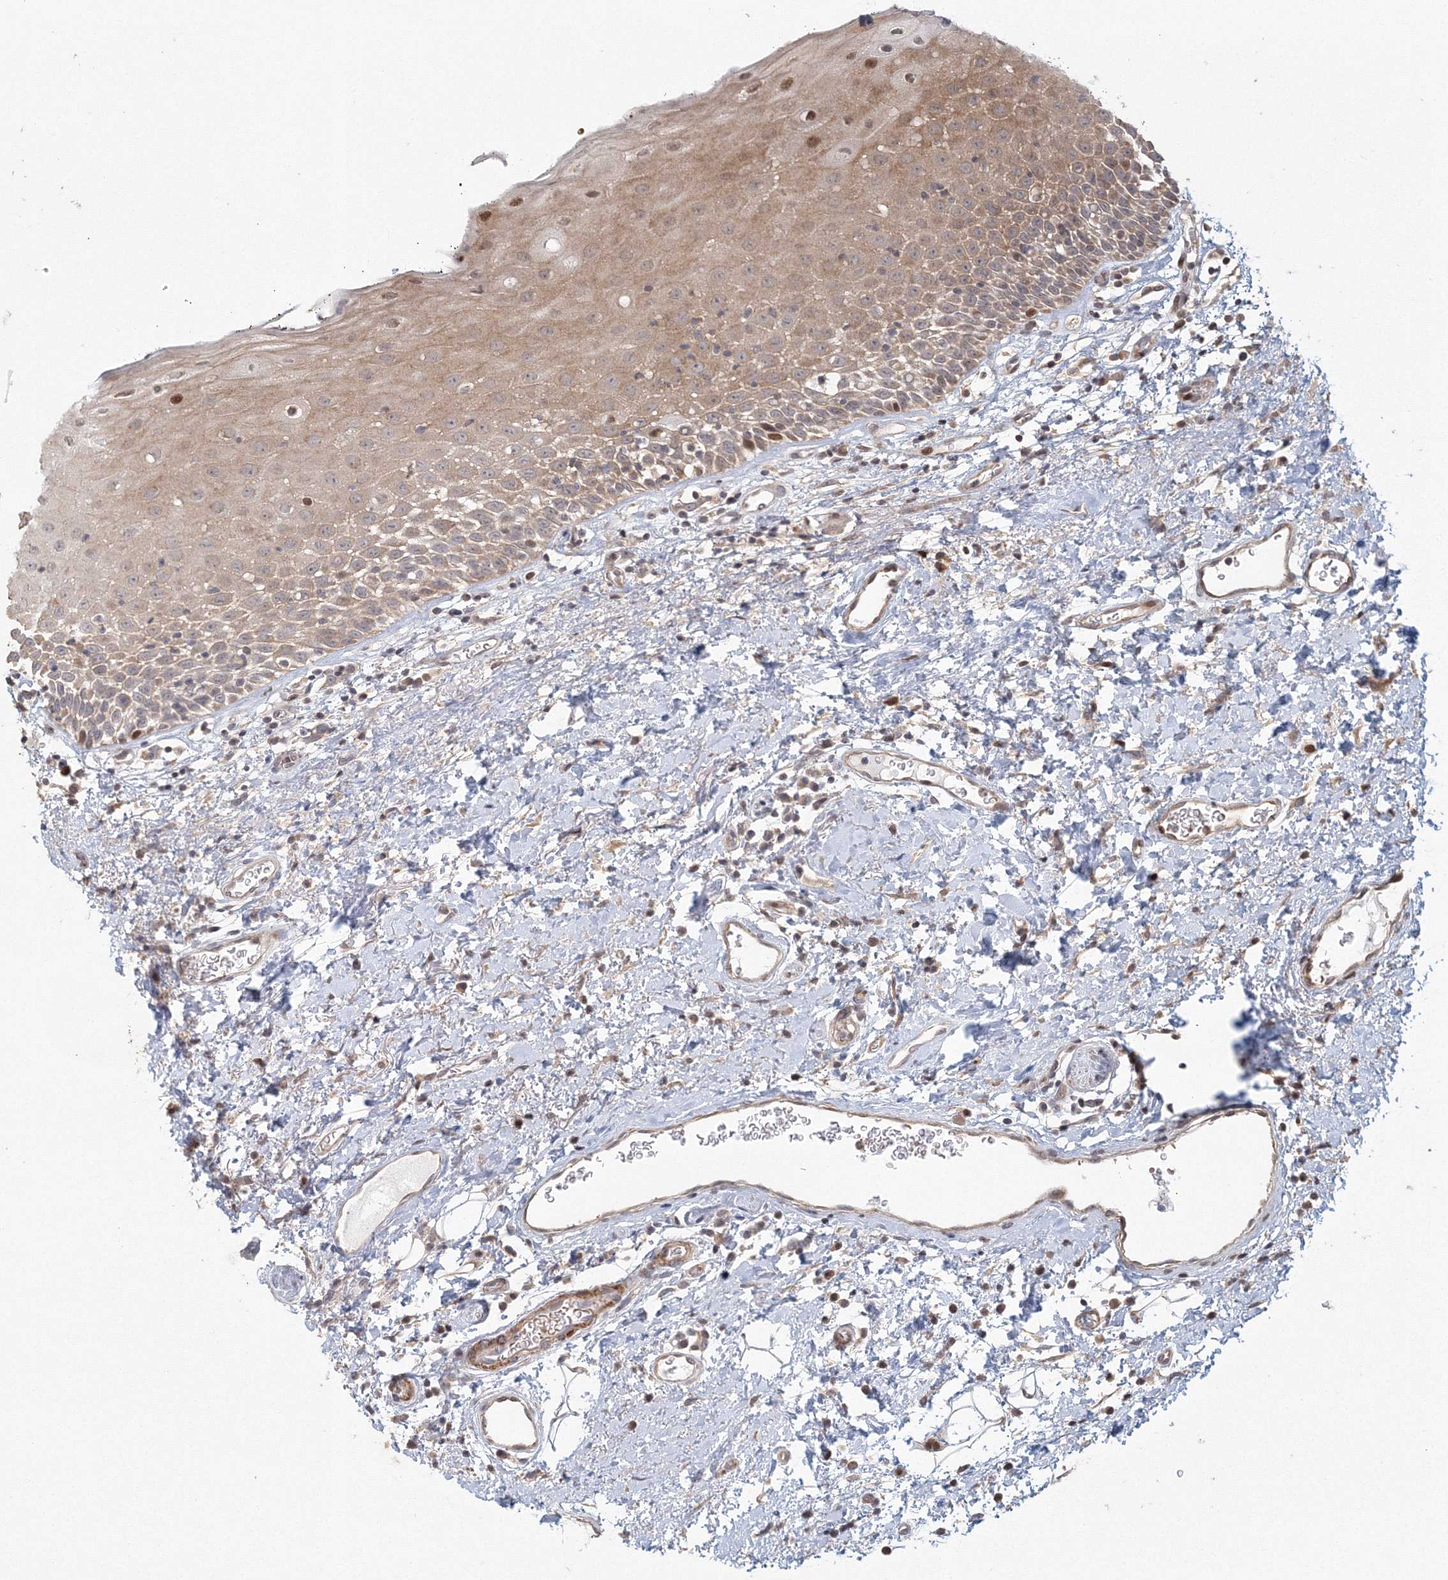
{"staining": {"intensity": "moderate", "quantity": "<25%", "location": "cytoplasmic/membranous,nuclear"}, "tissue": "oral mucosa", "cell_type": "Squamous epithelial cells", "image_type": "normal", "snomed": [{"axis": "morphology", "description": "Normal tissue, NOS"}, {"axis": "topography", "description": "Oral tissue"}], "caption": "IHC (DAB) staining of normal oral mucosa reveals moderate cytoplasmic/membranous,nuclear protein expression in about <25% of squamous epithelial cells.", "gene": "TACC2", "patient": {"sex": "male", "age": 74}}